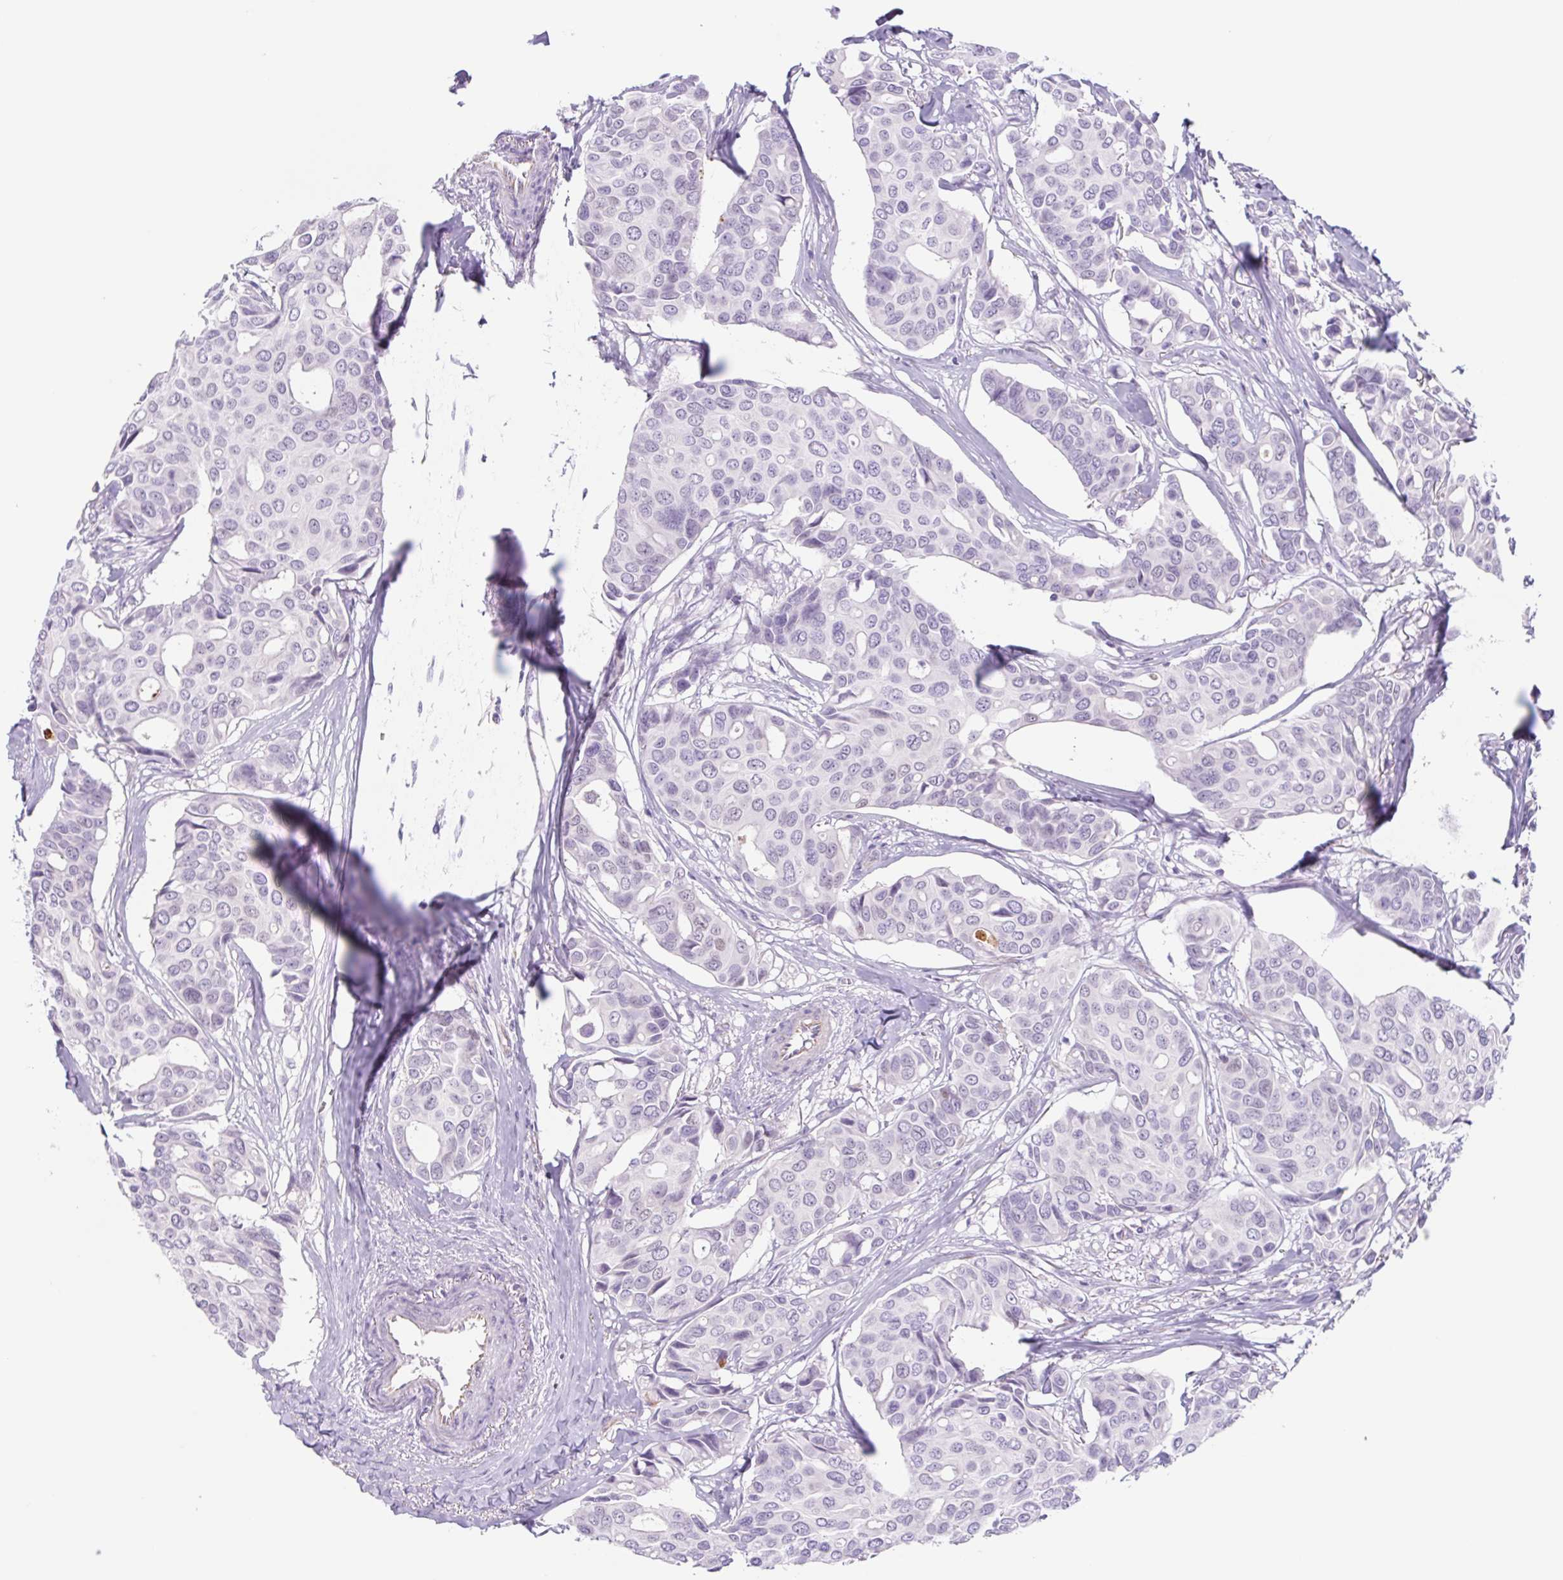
{"staining": {"intensity": "negative", "quantity": "none", "location": "none"}, "tissue": "breast cancer", "cell_type": "Tumor cells", "image_type": "cancer", "snomed": [{"axis": "morphology", "description": "Duct carcinoma"}, {"axis": "topography", "description": "Breast"}], "caption": "Immunohistochemistry of breast cancer (invasive ductal carcinoma) displays no expression in tumor cells.", "gene": "CYP21A2", "patient": {"sex": "female", "age": 54}}